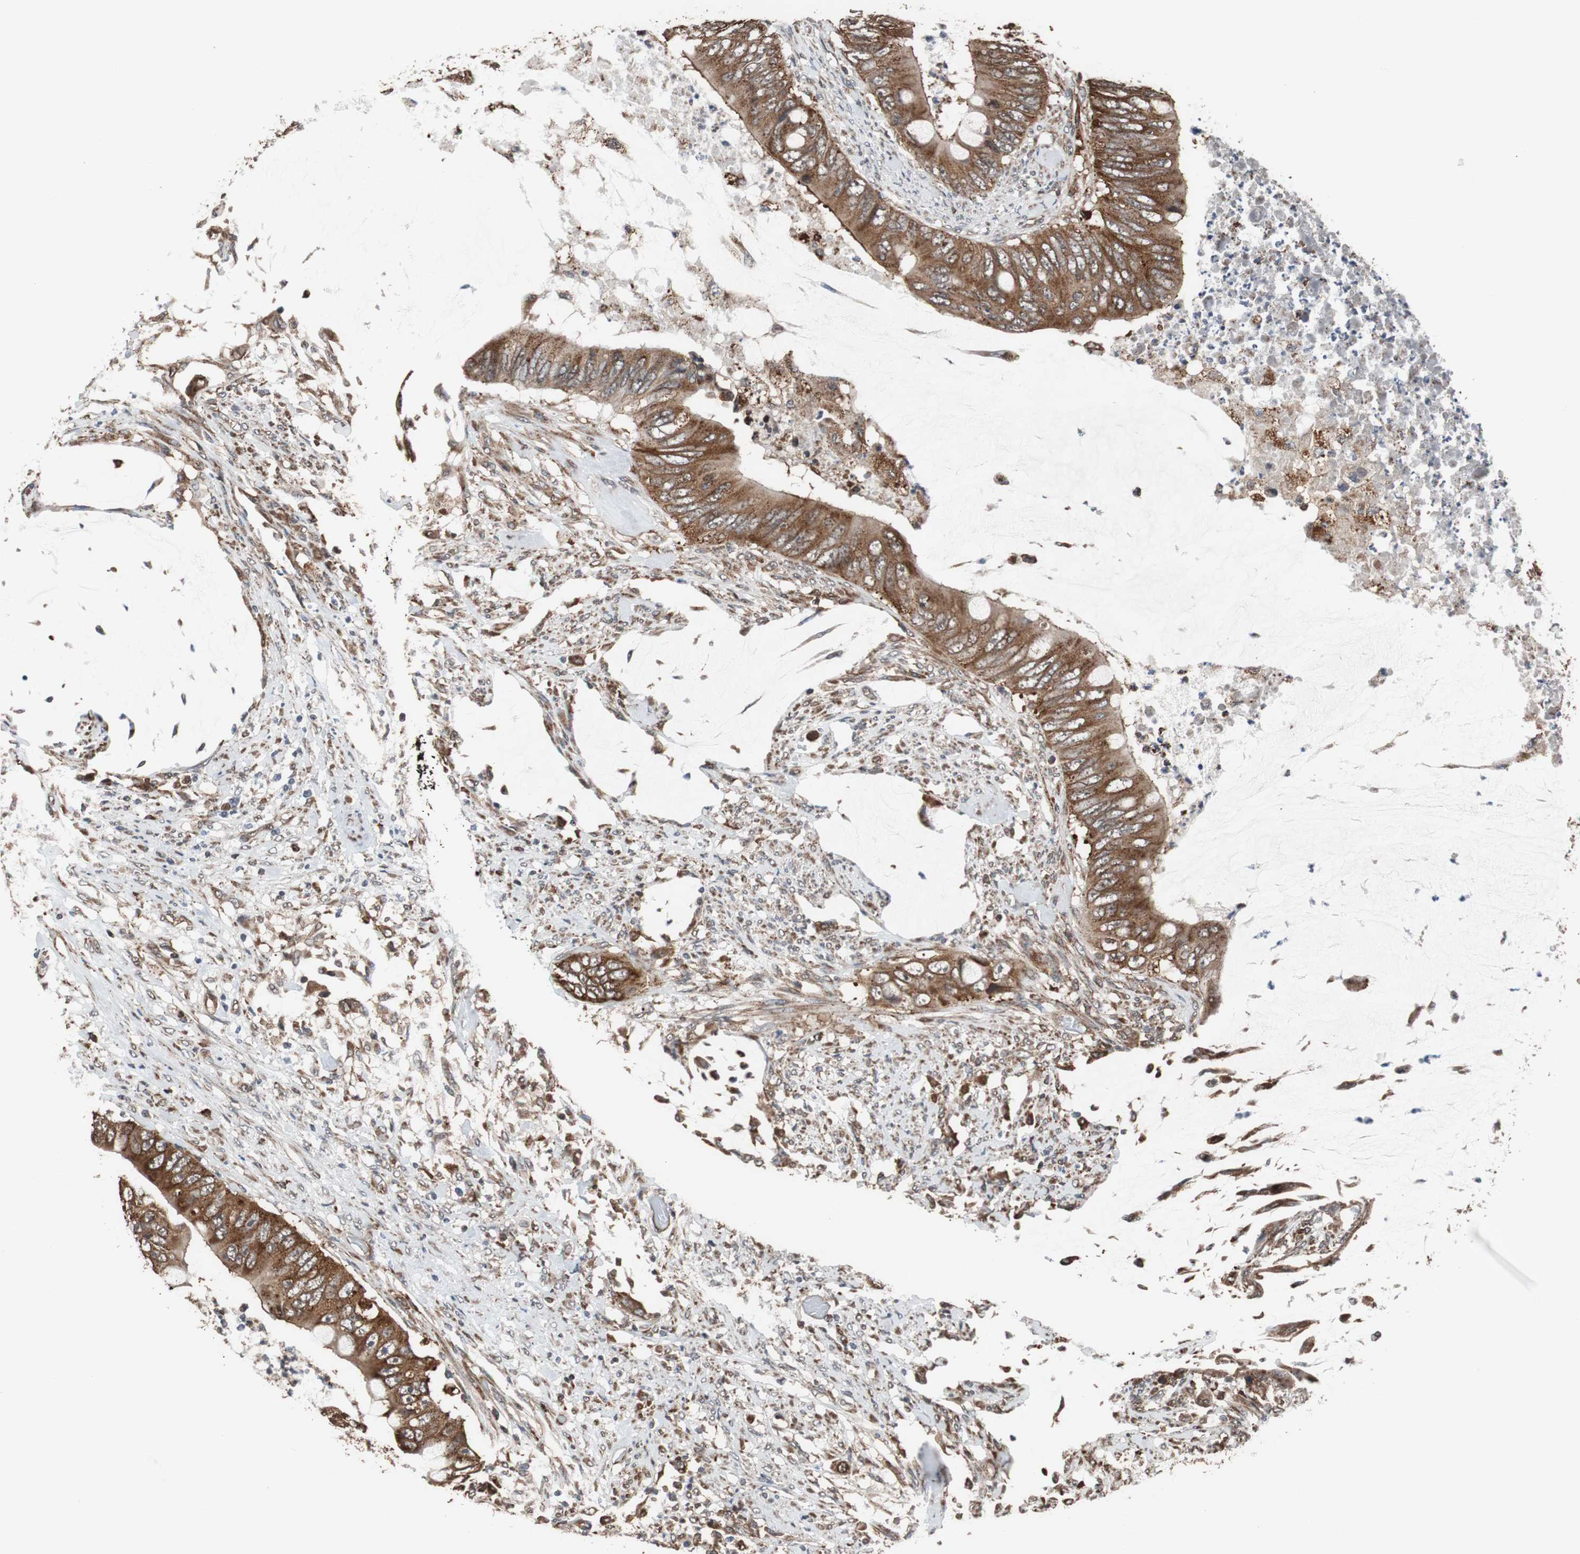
{"staining": {"intensity": "strong", "quantity": ">75%", "location": "cytoplasmic/membranous"}, "tissue": "colorectal cancer", "cell_type": "Tumor cells", "image_type": "cancer", "snomed": [{"axis": "morphology", "description": "Adenocarcinoma, NOS"}, {"axis": "topography", "description": "Rectum"}], "caption": "Immunohistochemistry (IHC) image of colorectal cancer stained for a protein (brown), which shows high levels of strong cytoplasmic/membranous expression in about >75% of tumor cells.", "gene": "USP10", "patient": {"sex": "female", "age": 77}}